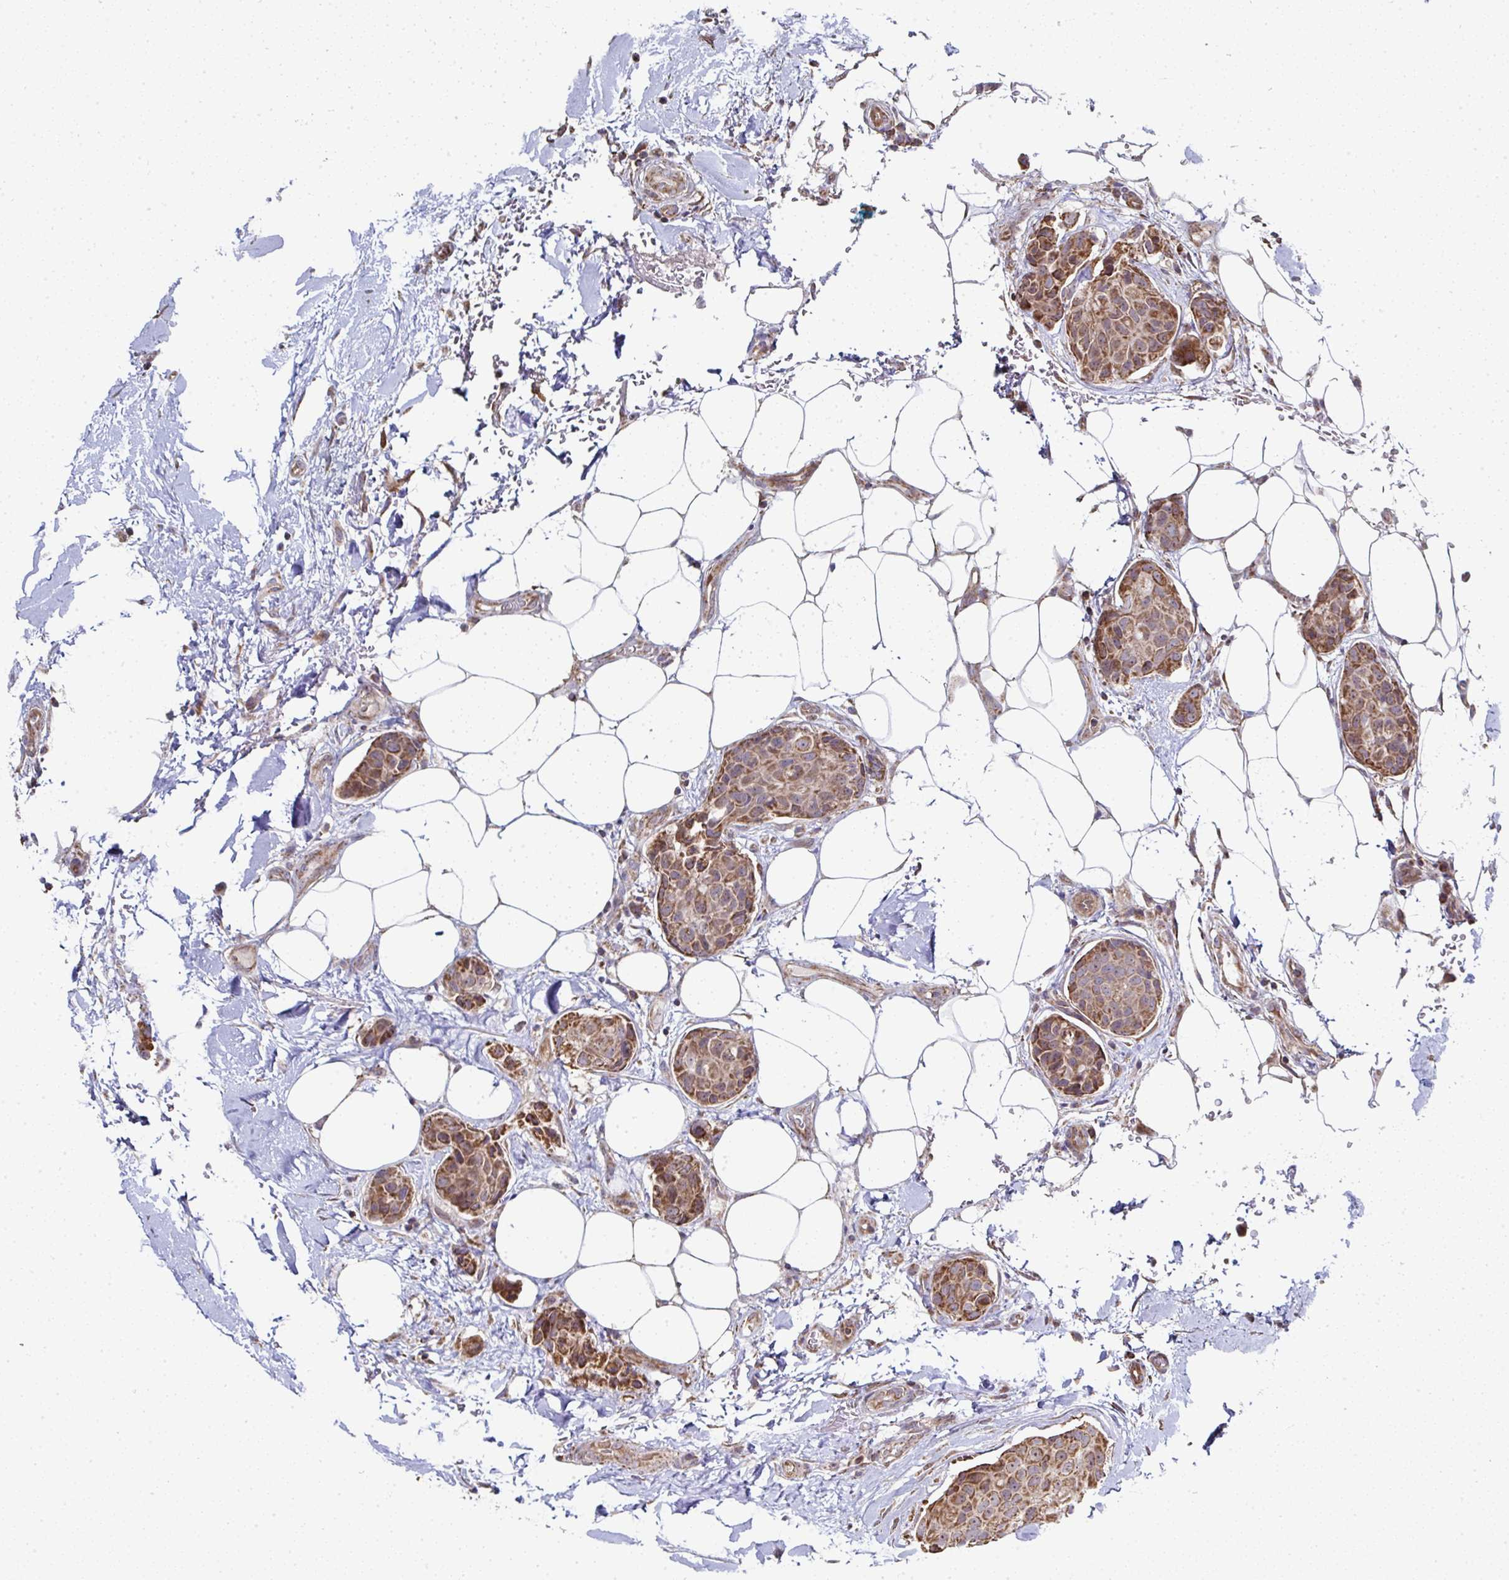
{"staining": {"intensity": "moderate", "quantity": ">75%", "location": "cytoplasmic/membranous"}, "tissue": "breast cancer", "cell_type": "Tumor cells", "image_type": "cancer", "snomed": [{"axis": "morphology", "description": "Duct carcinoma"}, {"axis": "topography", "description": "Breast"}, {"axis": "topography", "description": "Lymph node"}], "caption": "An image of human breast cancer (intraductal carcinoma) stained for a protein demonstrates moderate cytoplasmic/membranous brown staining in tumor cells.", "gene": "AGTPBP1", "patient": {"sex": "female", "age": 80}}